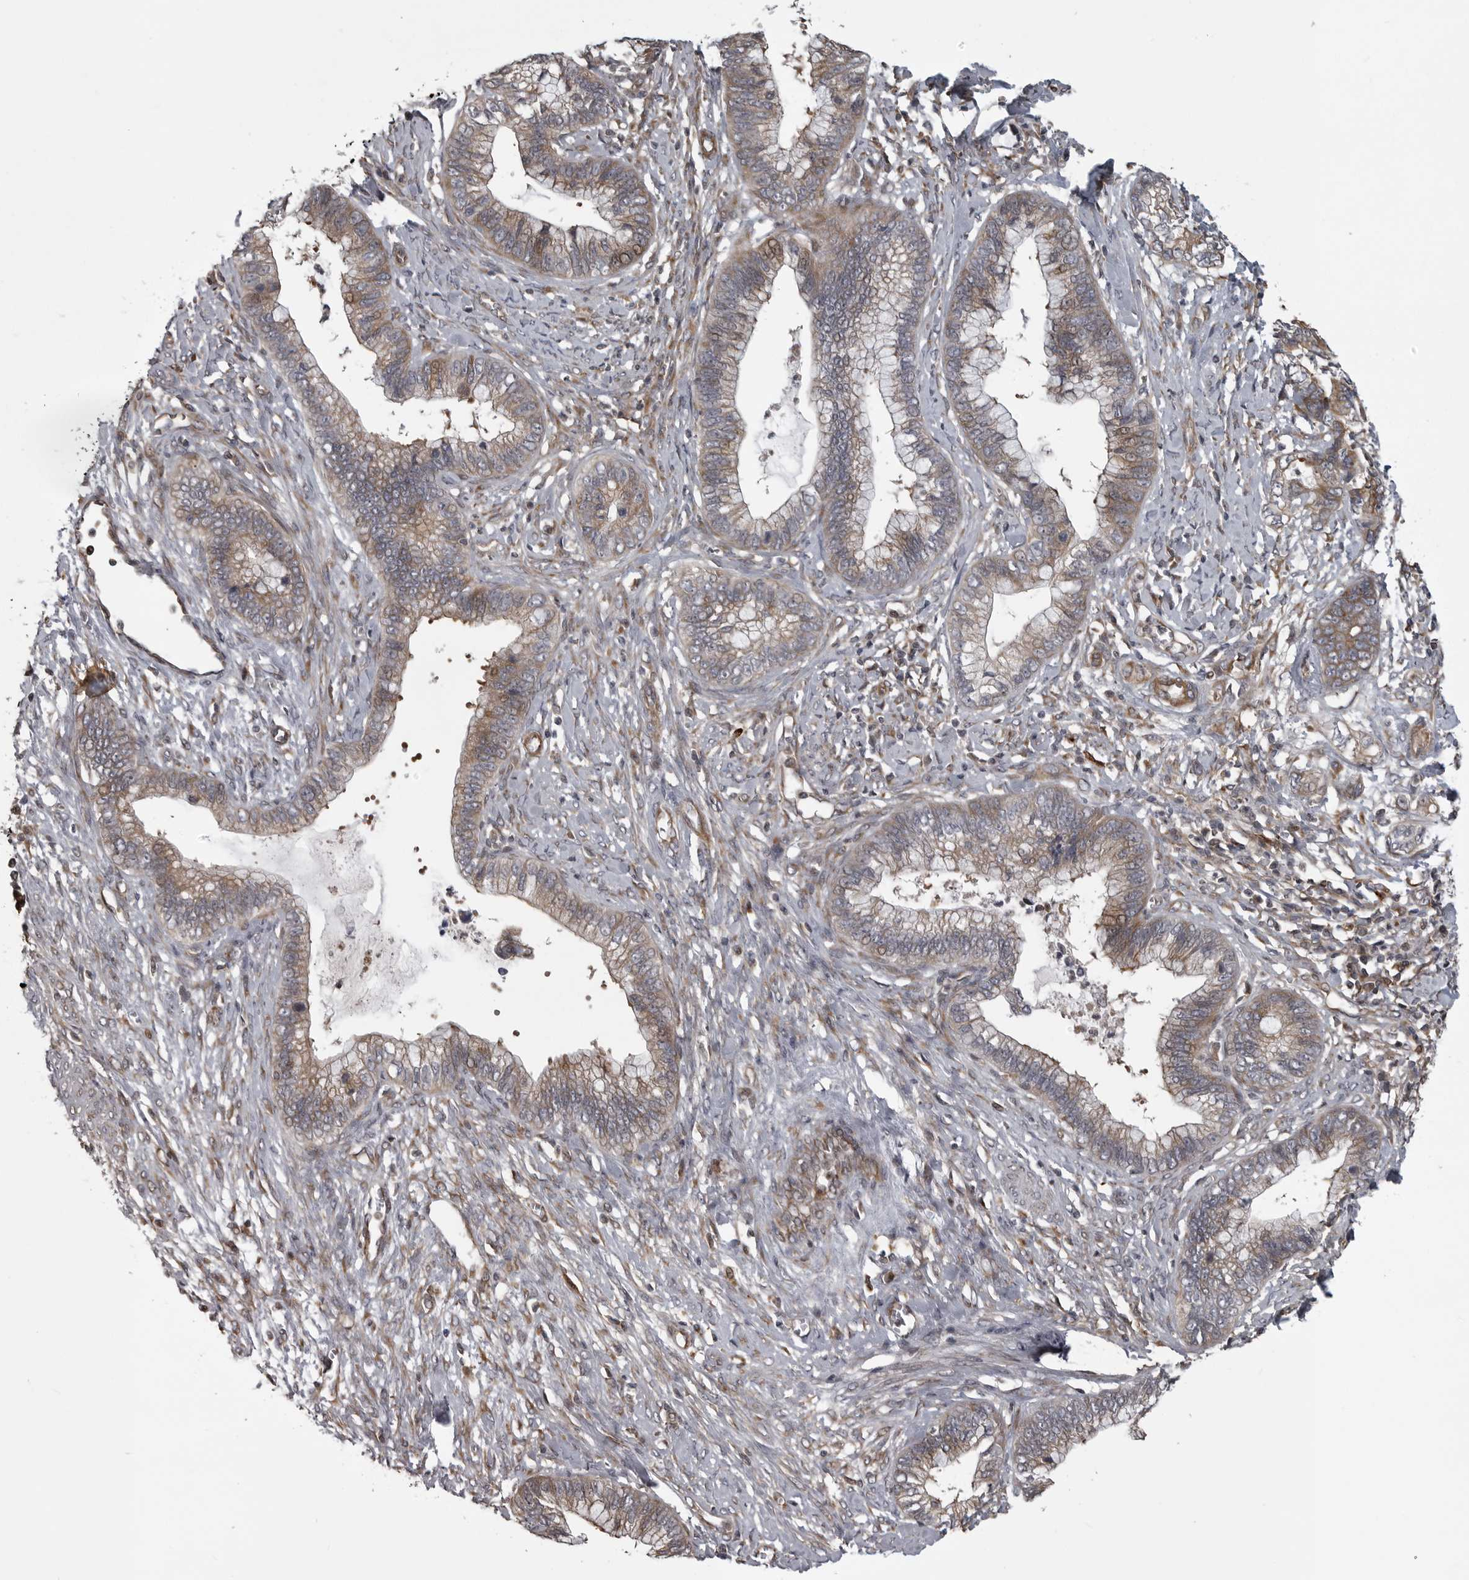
{"staining": {"intensity": "weak", "quantity": "25%-75%", "location": "cytoplasmic/membranous"}, "tissue": "cervical cancer", "cell_type": "Tumor cells", "image_type": "cancer", "snomed": [{"axis": "morphology", "description": "Adenocarcinoma, NOS"}, {"axis": "topography", "description": "Cervix"}], "caption": "Immunohistochemistry of cervical adenocarcinoma shows low levels of weak cytoplasmic/membranous expression in about 25%-75% of tumor cells.", "gene": "ZNRF1", "patient": {"sex": "female", "age": 44}}